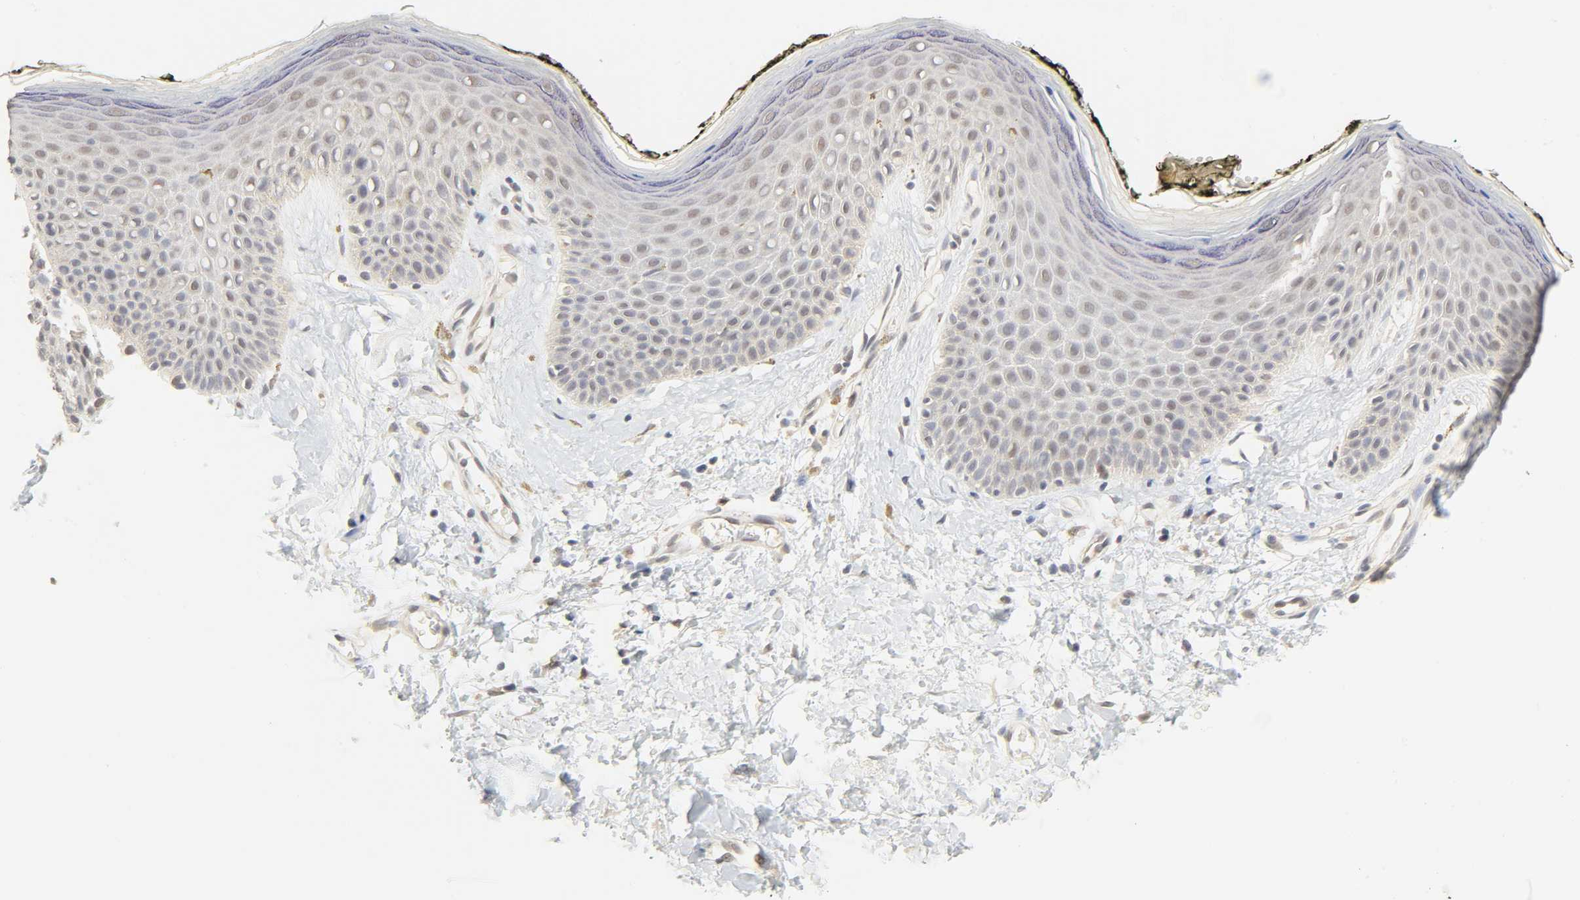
{"staining": {"intensity": "weak", "quantity": "25%-75%", "location": "cytoplasmic/membranous,nuclear"}, "tissue": "skin", "cell_type": "Epidermal cells", "image_type": "normal", "snomed": [{"axis": "morphology", "description": "Normal tissue, NOS"}, {"axis": "morphology", "description": "Inflammation, NOS"}, {"axis": "topography", "description": "Vulva"}], "caption": "IHC (DAB) staining of benign skin demonstrates weak cytoplasmic/membranous,nuclear protein staining in approximately 25%-75% of epidermal cells.", "gene": "ACSS2", "patient": {"sex": "female", "age": 84}}